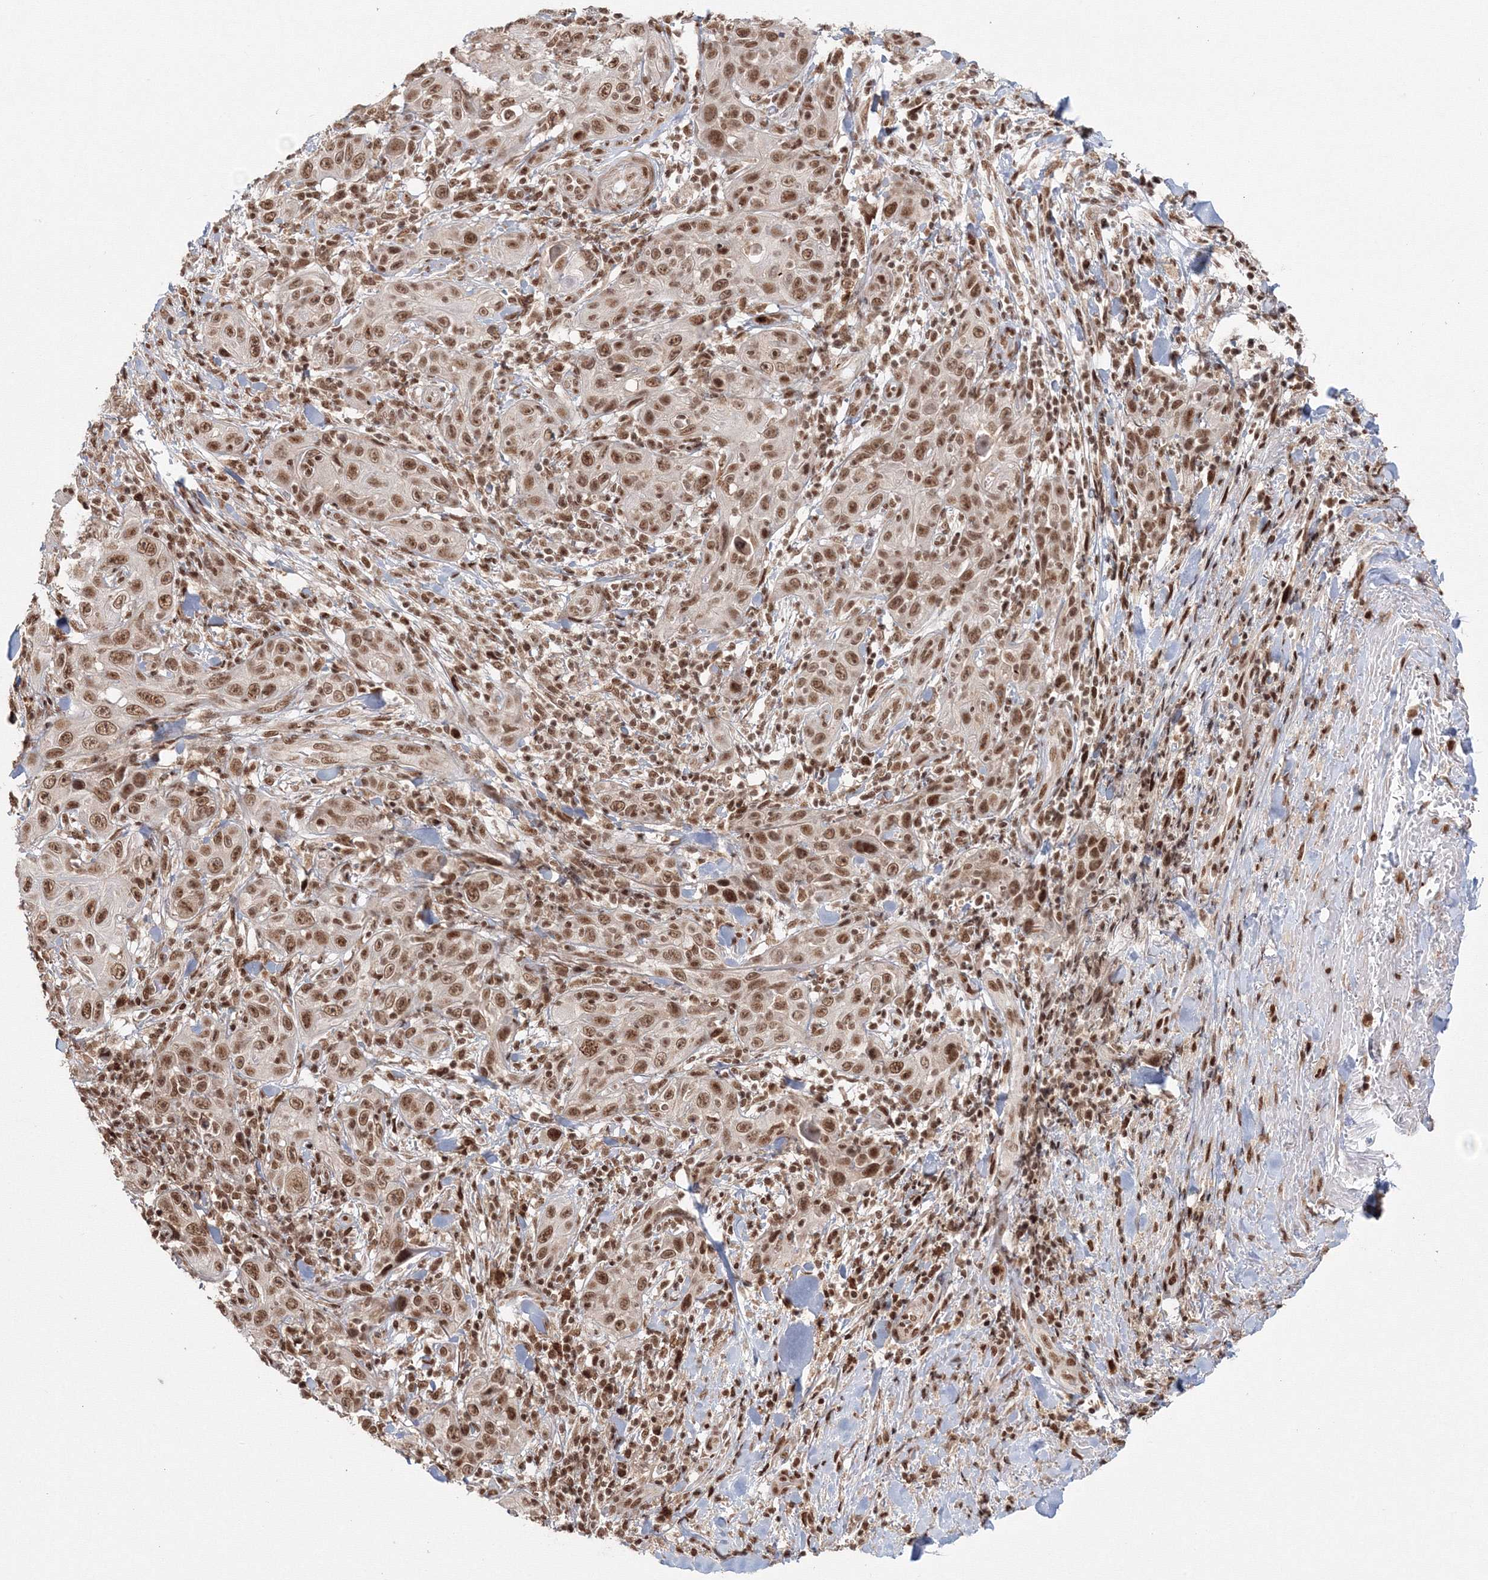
{"staining": {"intensity": "moderate", "quantity": ">75%", "location": "nuclear"}, "tissue": "skin cancer", "cell_type": "Tumor cells", "image_type": "cancer", "snomed": [{"axis": "morphology", "description": "Squamous cell carcinoma, NOS"}, {"axis": "topography", "description": "Skin"}], "caption": "Human skin cancer (squamous cell carcinoma) stained with a brown dye reveals moderate nuclear positive positivity in about >75% of tumor cells.", "gene": "KIF20A", "patient": {"sex": "female", "age": 88}}